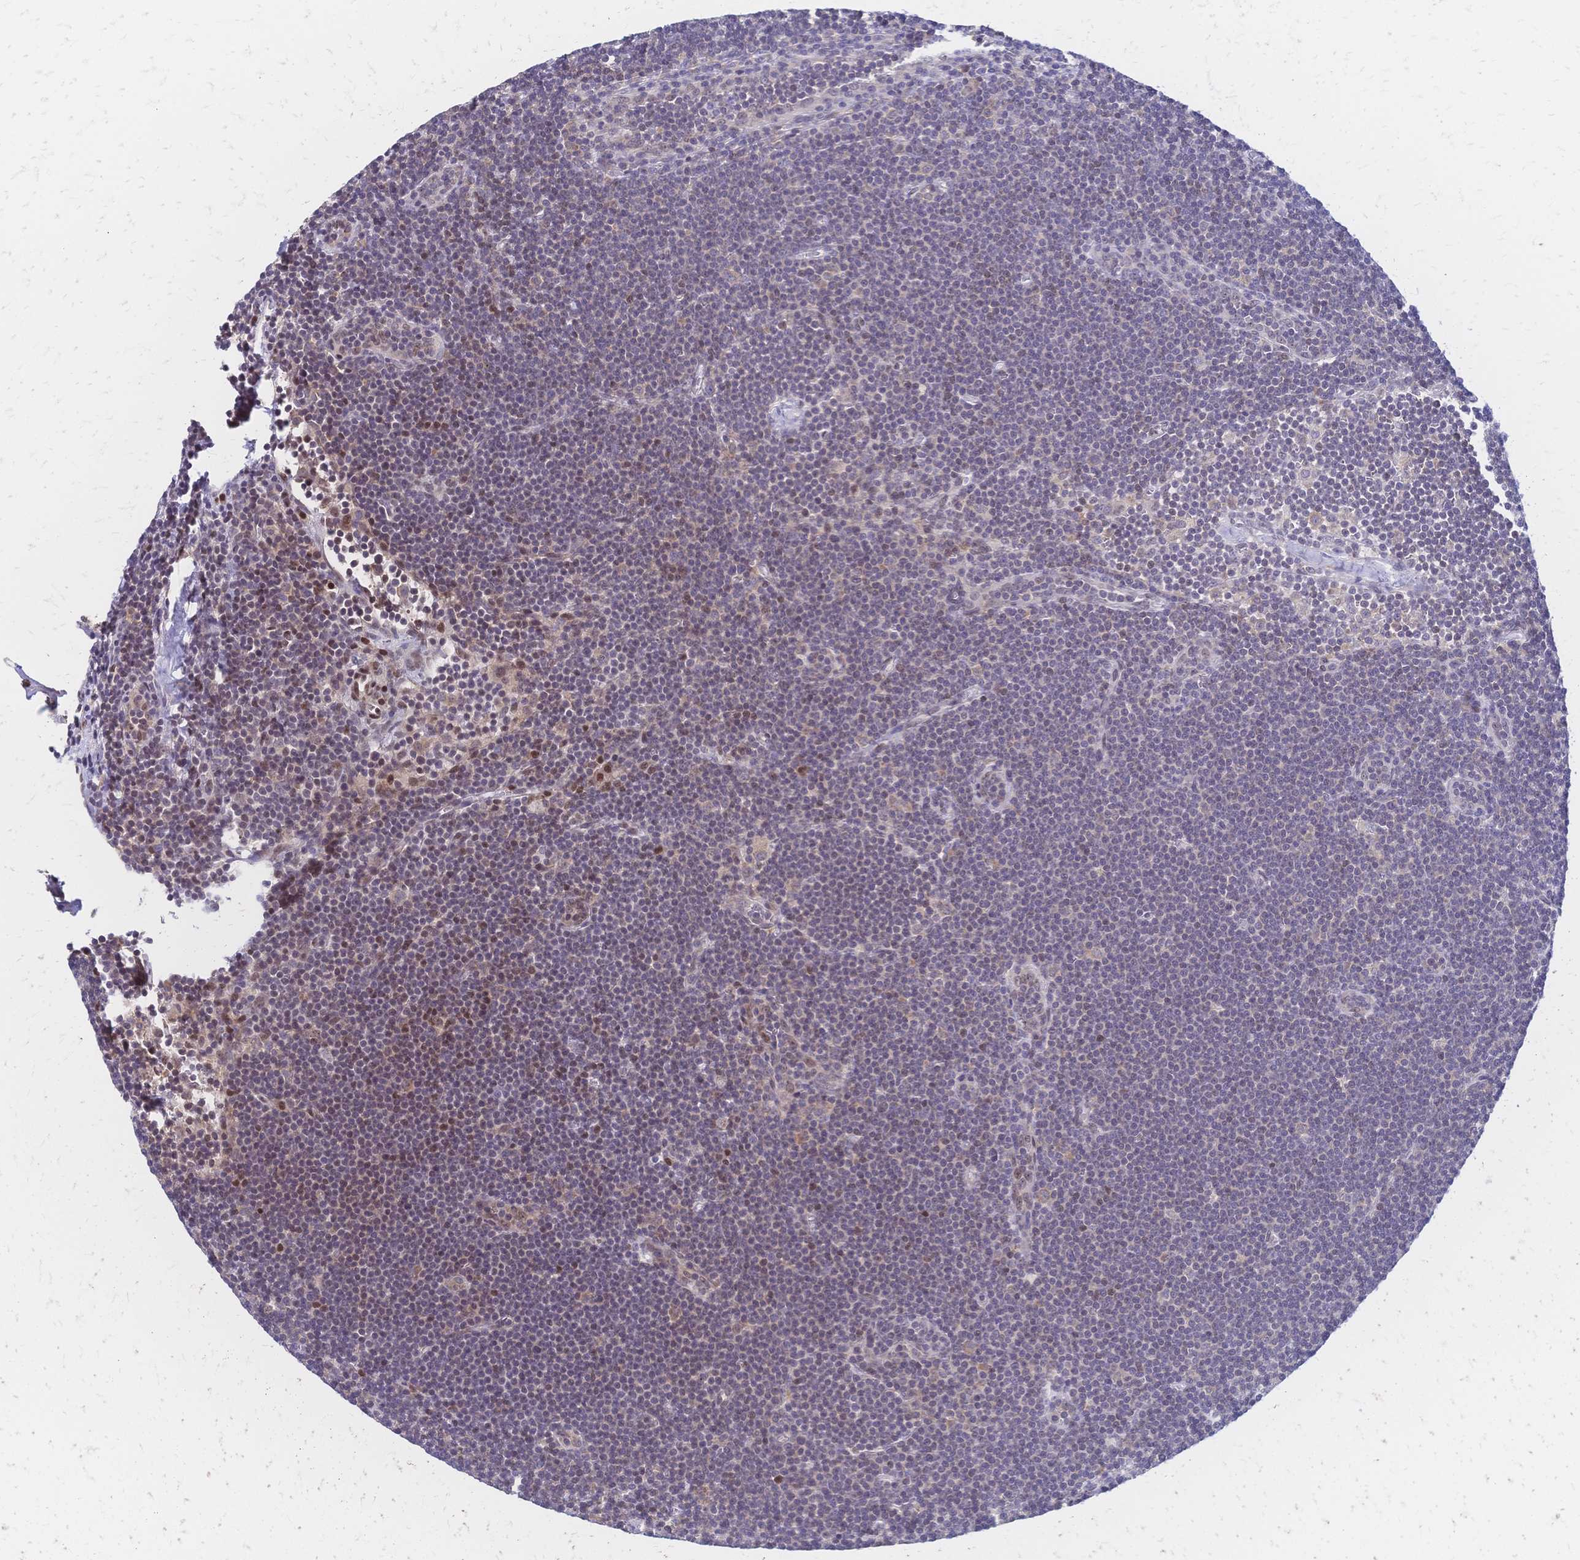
{"staining": {"intensity": "weak", "quantity": "<25%", "location": "nuclear"}, "tissue": "lymphoma", "cell_type": "Tumor cells", "image_type": "cancer", "snomed": [{"axis": "morphology", "description": "Malignant lymphoma, non-Hodgkin's type, Low grade"}, {"axis": "topography", "description": "Lymph node"}], "caption": "A high-resolution image shows immunohistochemistry staining of lymphoma, which demonstrates no significant positivity in tumor cells.", "gene": "CBX7", "patient": {"sex": "female", "age": 73}}